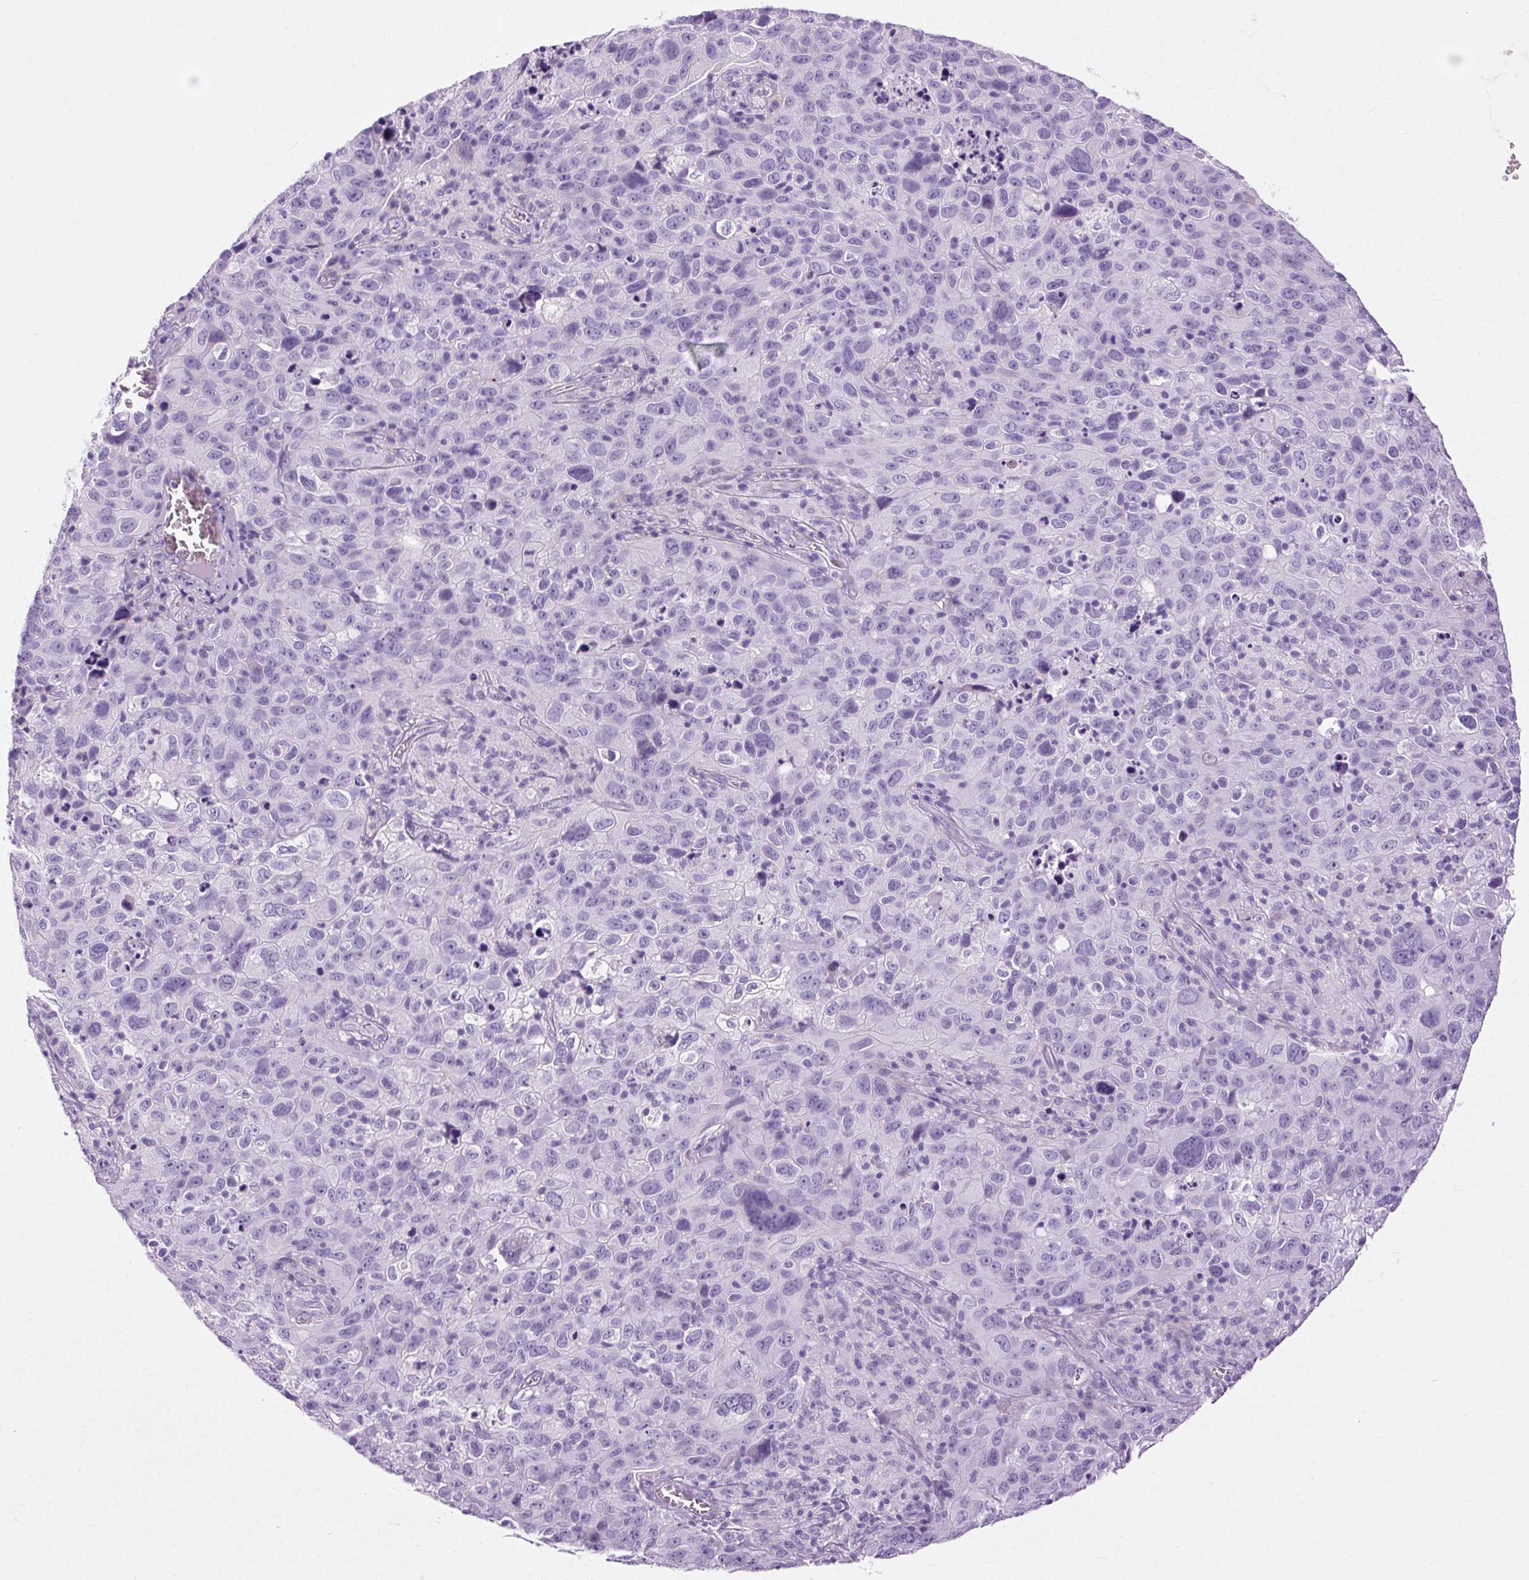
{"staining": {"intensity": "negative", "quantity": "none", "location": "none"}, "tissue": "cervical cancer", "cell_type": "Tumor cells", "image_type": "cancer", "snomed": [{"axis": "morphology", "description": "Squamous cell carcinoma, NOS"}, {"axis": "topography", "description": "Cervix"}], "caption": "There is no significant staining in tumor cells of cervical cancer.", "gene": "OOEP", "patient": {"sex": "female", "age": 44}}